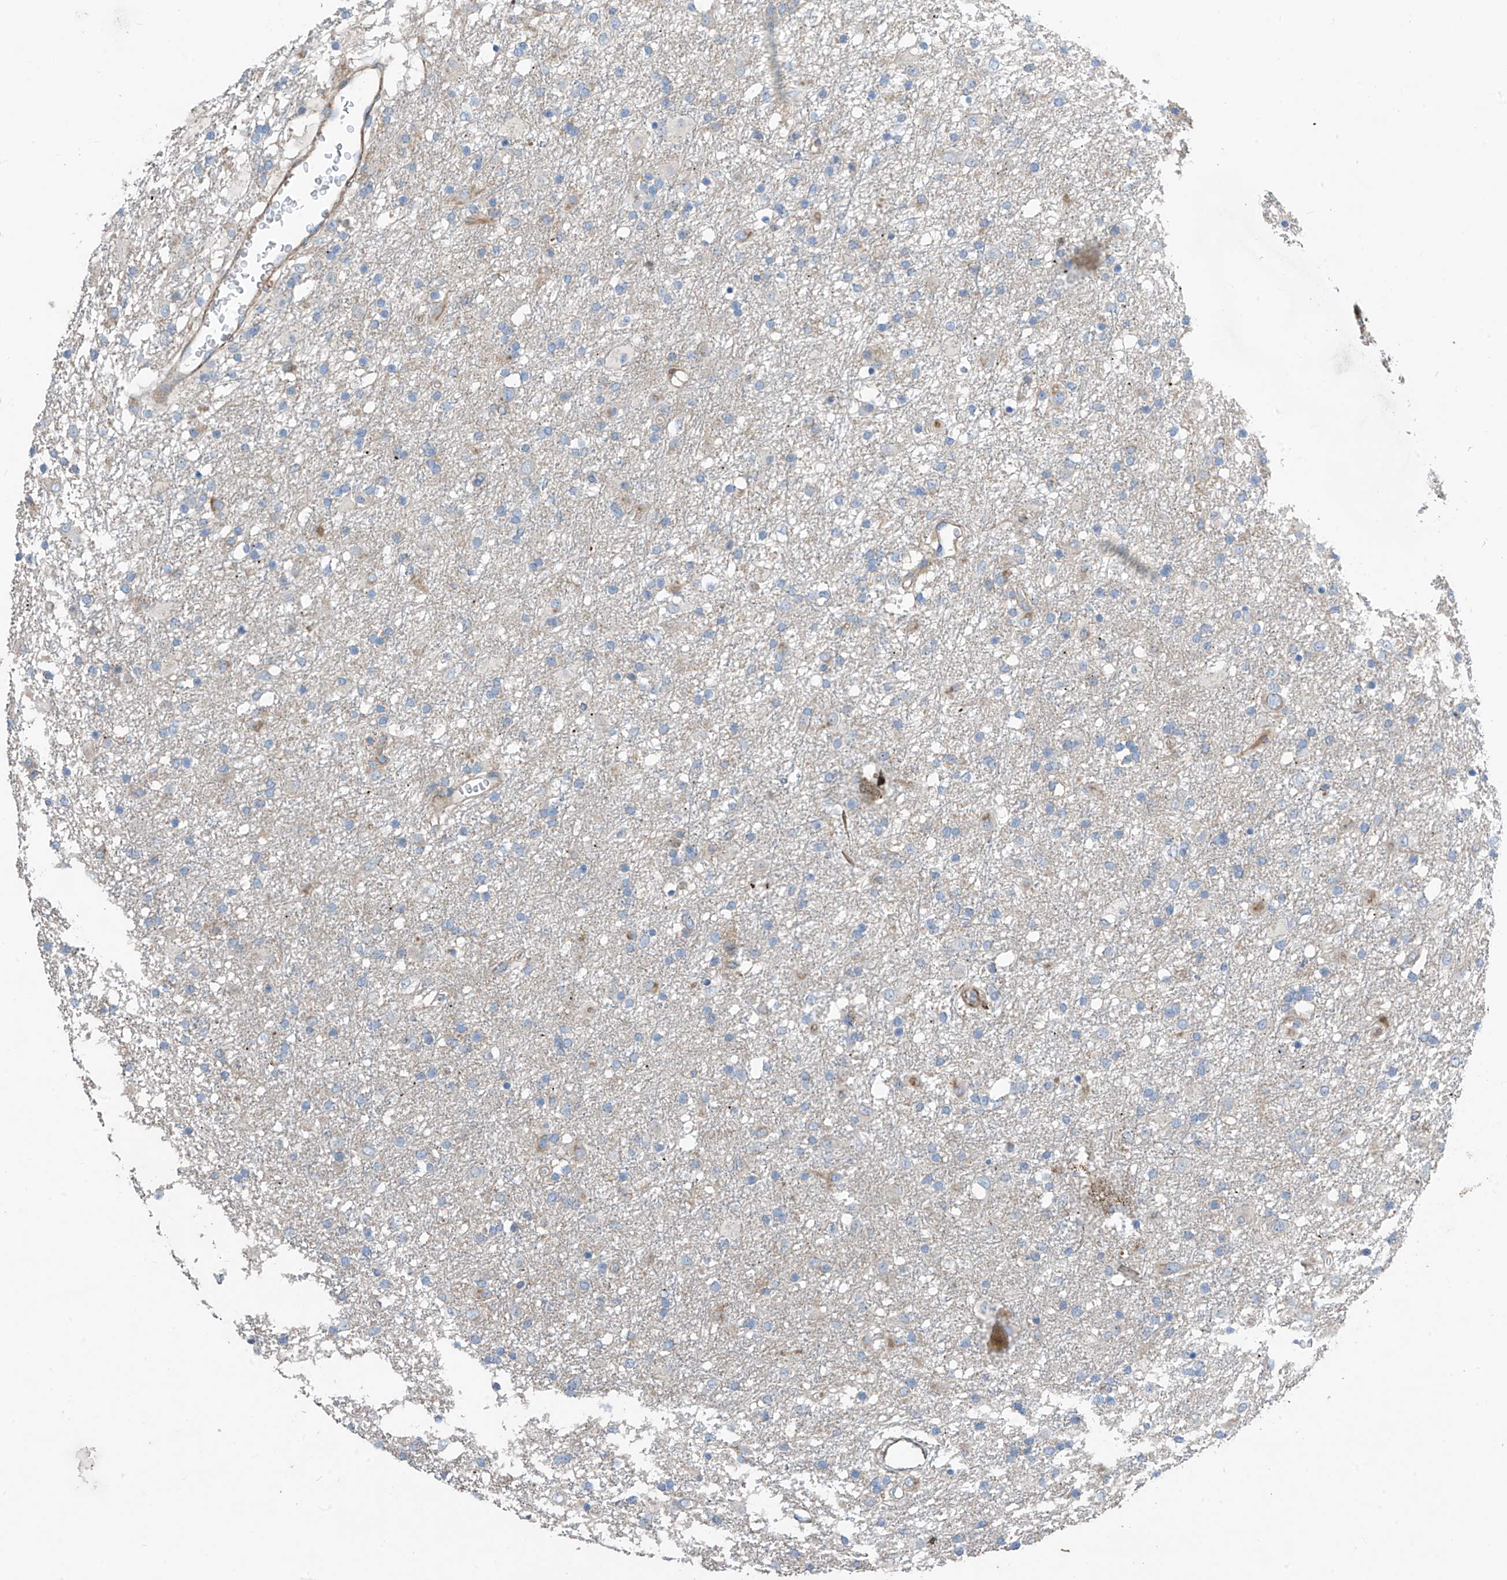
{"staining": {"intensity": "negative", "quantity": "none", "location": "none"}, "tissue": "glioma", "cell_type": "Tumor cells", "image_type": "cancer", "snomed": [{"axis": "morphology", "description": "Glioma, malignant, Low grade"}, {"axis": "topography", "description": "Brain"}], "caption": "Tumor cells show no significant staining in glioma.", "gene": "SLC1A5", "patient": {"sex": "male", "age": 65}}